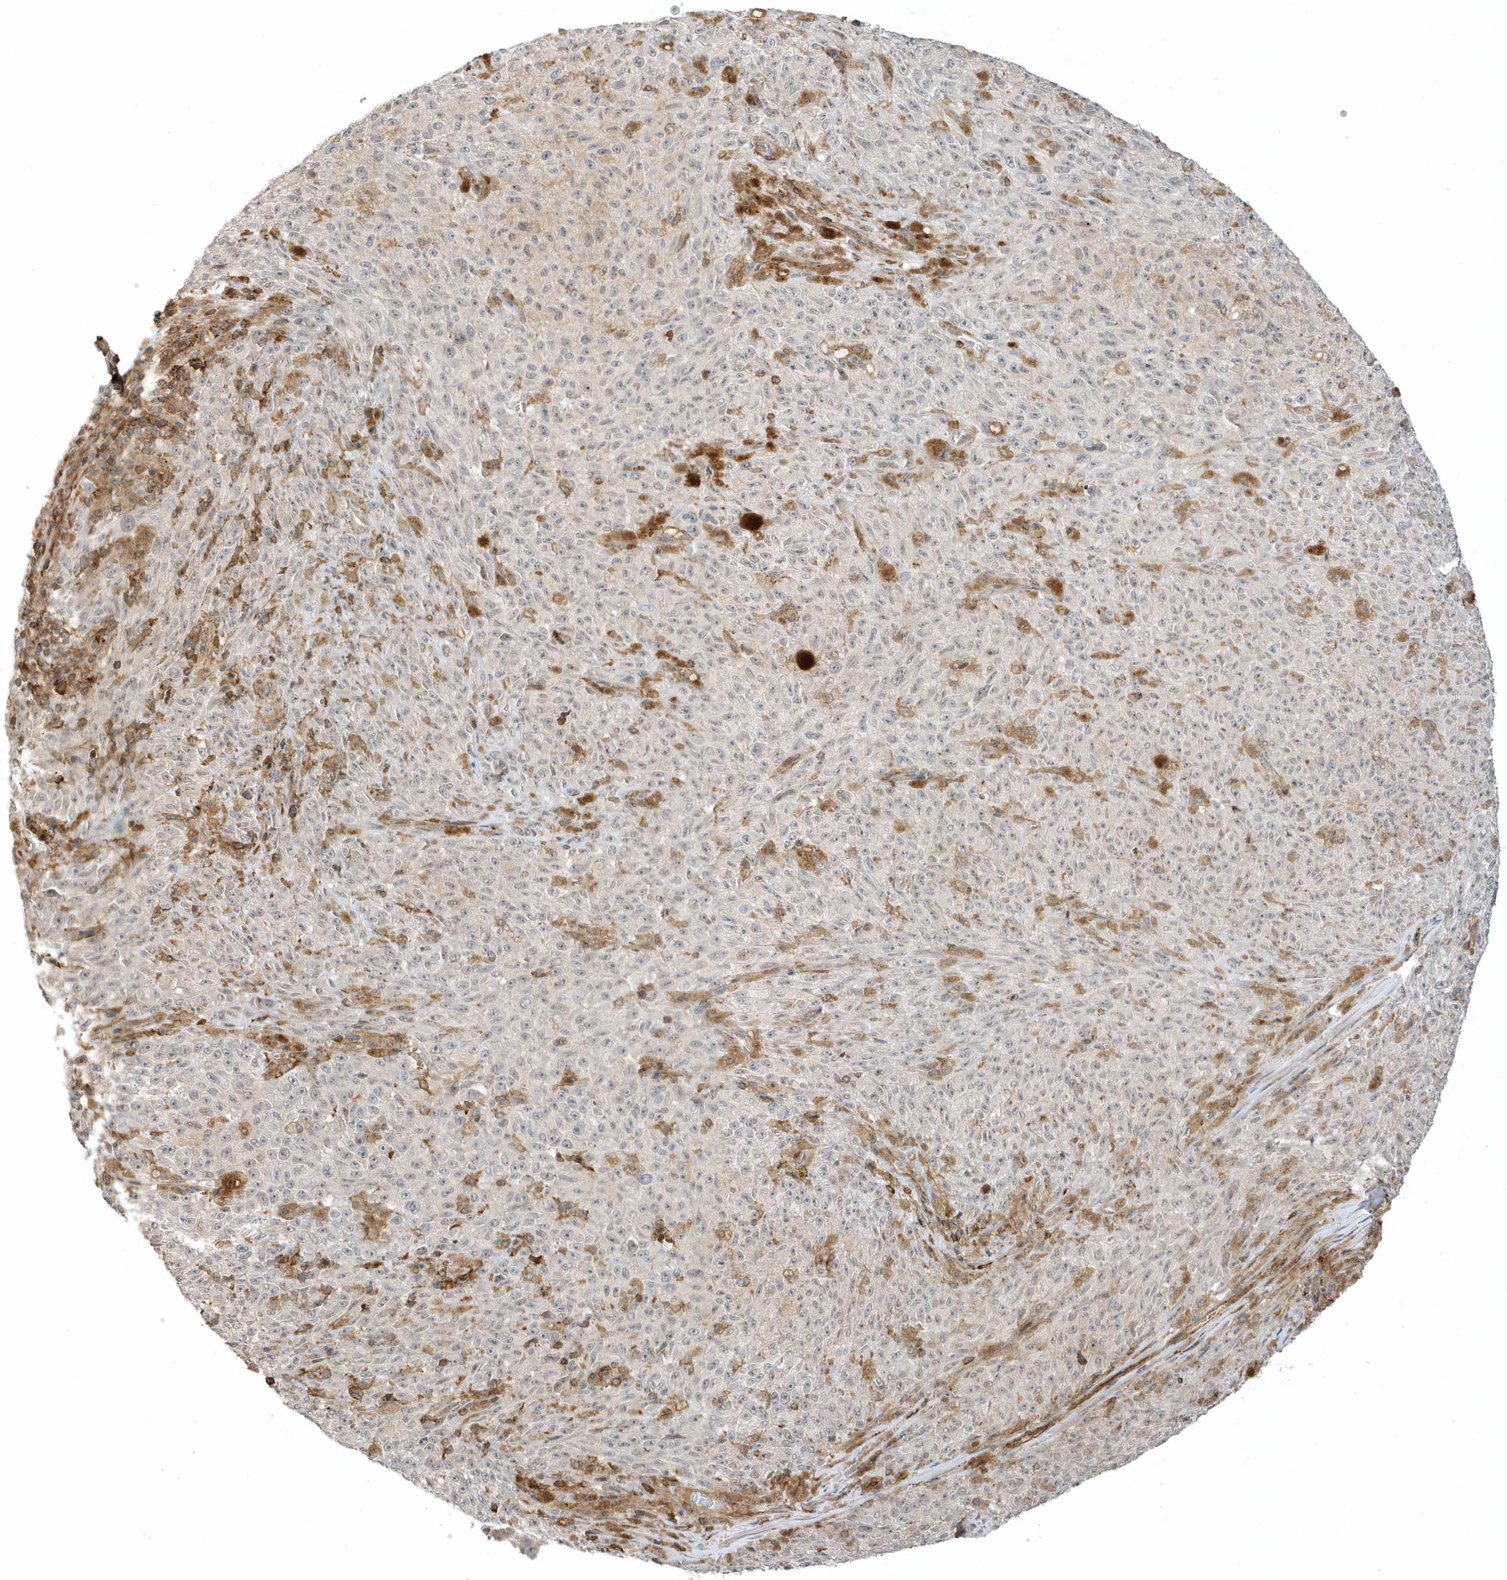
{"staining": {"intensity": "negative", "quantity": "none", "location": "none"}, "tissue": "melanoma", "cell_type": "Tumor cells", "image_type": "cancer", "snomed": [{"axis": "morphology", "description": "Malignant melanoma, NOS"}, {"axis": "topography", "description": "Skin"}], "caption": "The micrograph reveals no significant staining in tumor cells of melanoma.", "gene": "ZBTB8A", "patient": {"sex": "female", "age": 82}}